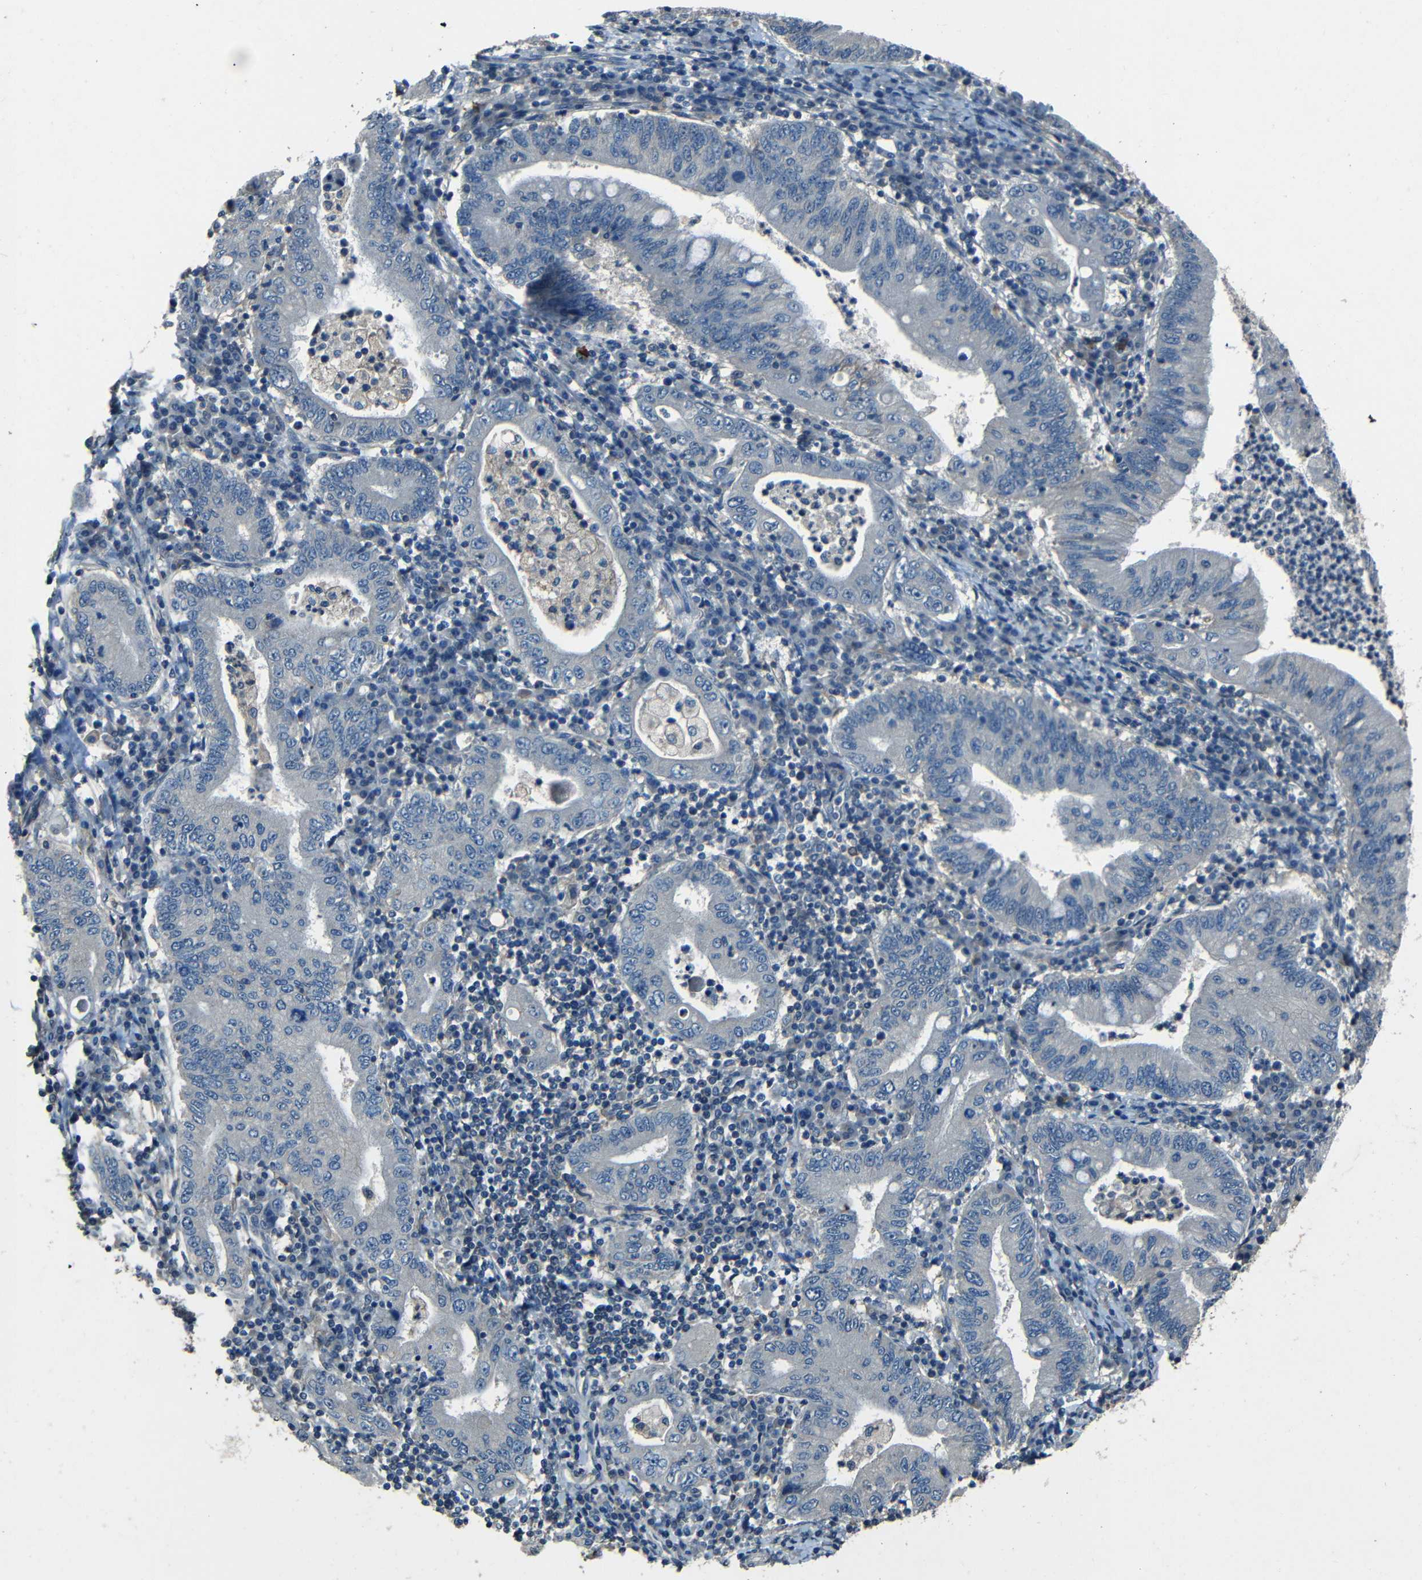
{"staining": {"intensity": "negative", "quantity": "none", "location": "none"}, "tissue": "stomach cancer", "cell_type": "Tumor cells", "image_type": "cancer", "snomed": [{"axis": "morphology", "description": "Normal tissue, NOS"}, {"axis": "morphology", "description": "Adenocarcinoma, NOS"}, {"axis": "topography", "description": "Esophagus"}, {"axis": "topography", "description": "Stomach, upper"}, {"axis": "topography", "description": "Peripheral nerve tissue"}], "caption": "Immunohistochemistry micrograph of neoplastic tissue: human stomach adenocarcinoma stained with DAB exhibits no significant protein staining in tumor cells.", "gene": "SLA", "patient": {"sex": "male", "age": 62}}